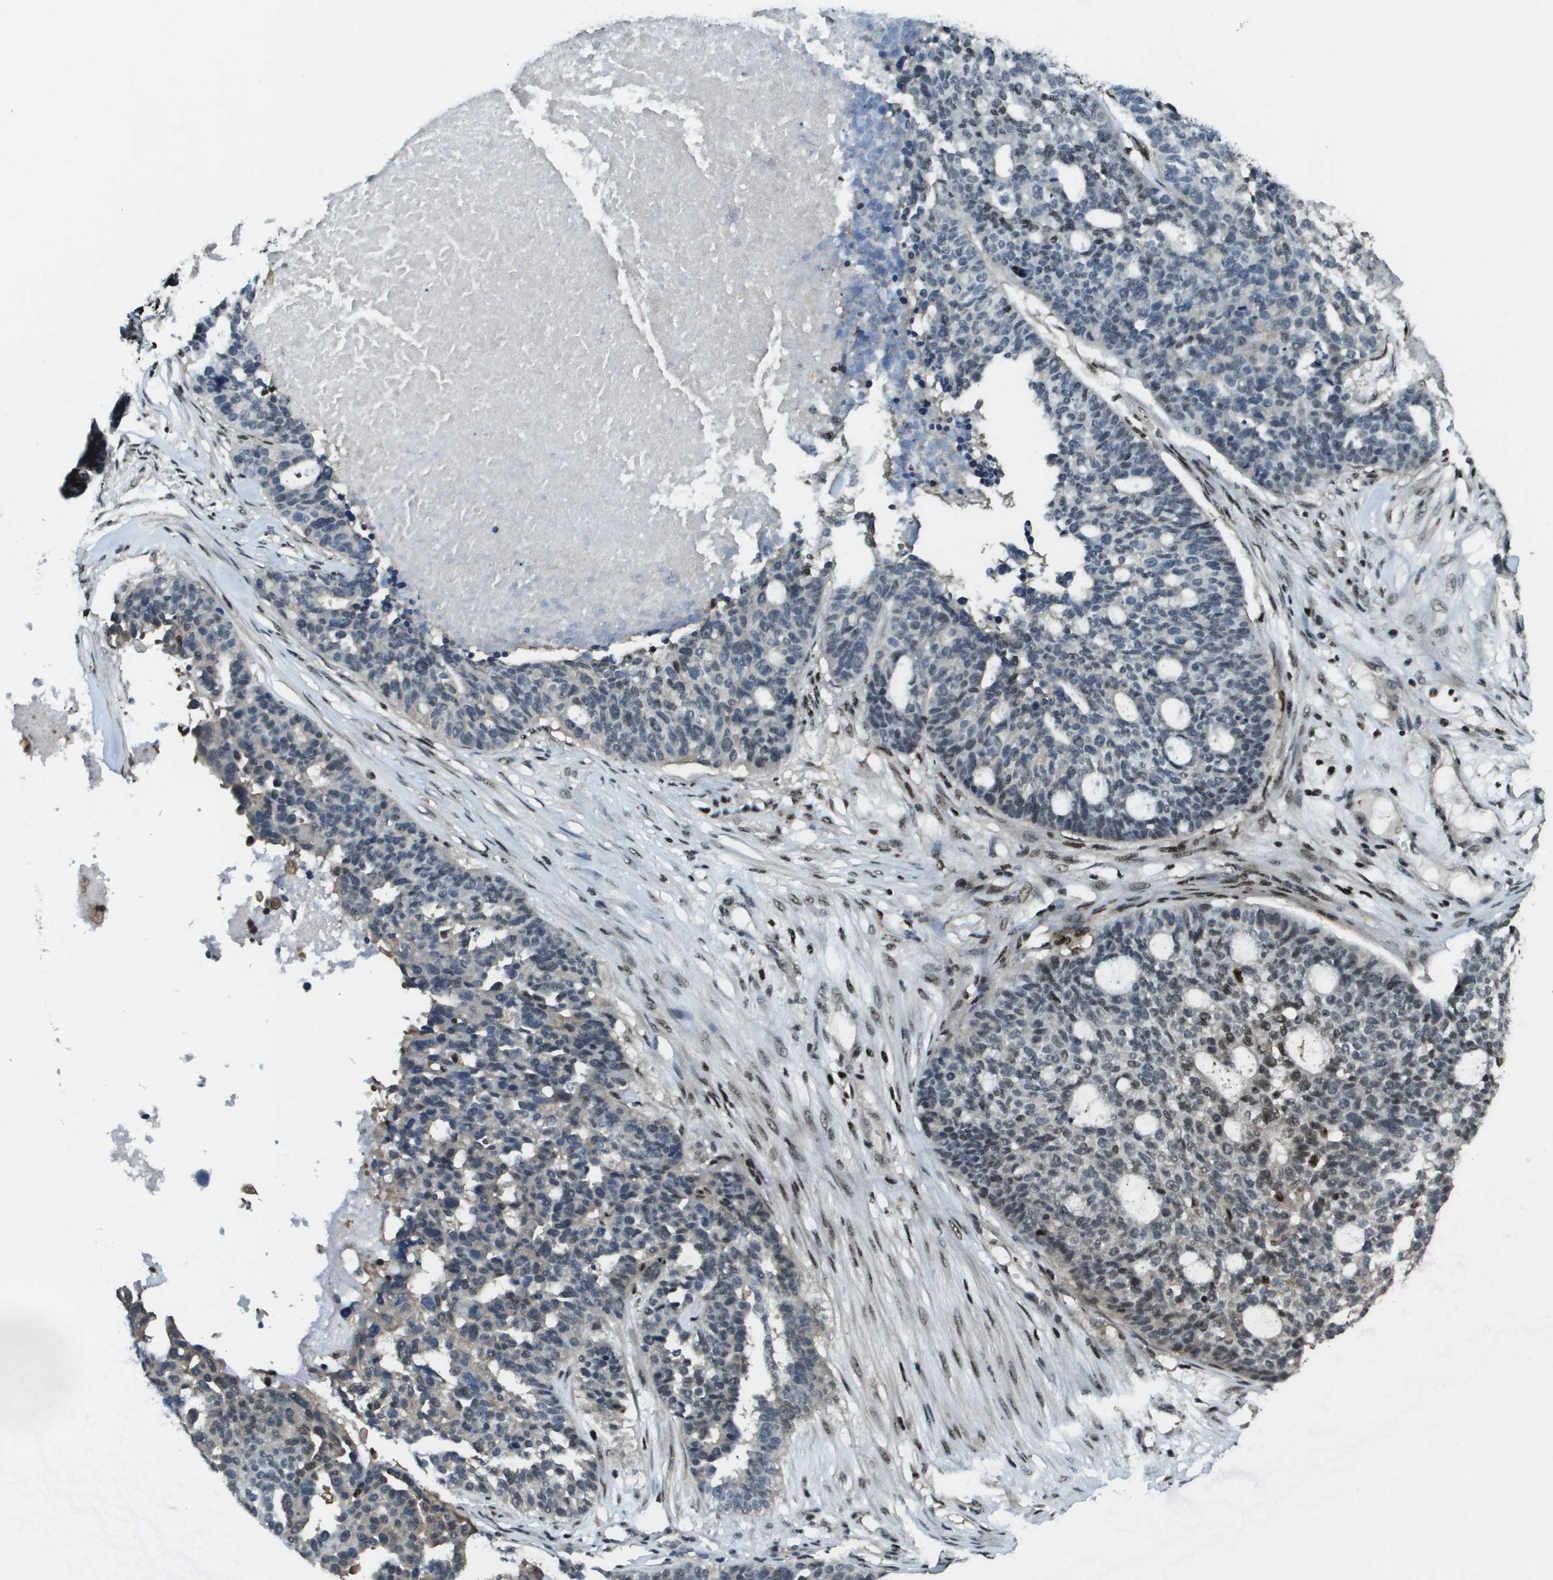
{"staining": {"intensity": "weak", "quantity": "<25%", "location": "nuclear"}, "tissue": "ovarian cancer", "cell_type": "Tumor cells", "image_type": "cancer", "snomed": [{"axis": "morphology", "description": "Cystadenocarcinoma, serous, NOS"}, {"axis": "topography", "description": "Ovary"}], "caption": "Immunohistochemical staining of ovarian cancer (serous cystadenocarcinoma) shows no significant expression in tumor cells. The staining was performed using DAB to visualize the protein expression in brown, while the nuclei were stained in blue with hematoxylin (Magnification: 20x).", "gene": "SP100", "patient": {"sex": "female", "age": 59}}